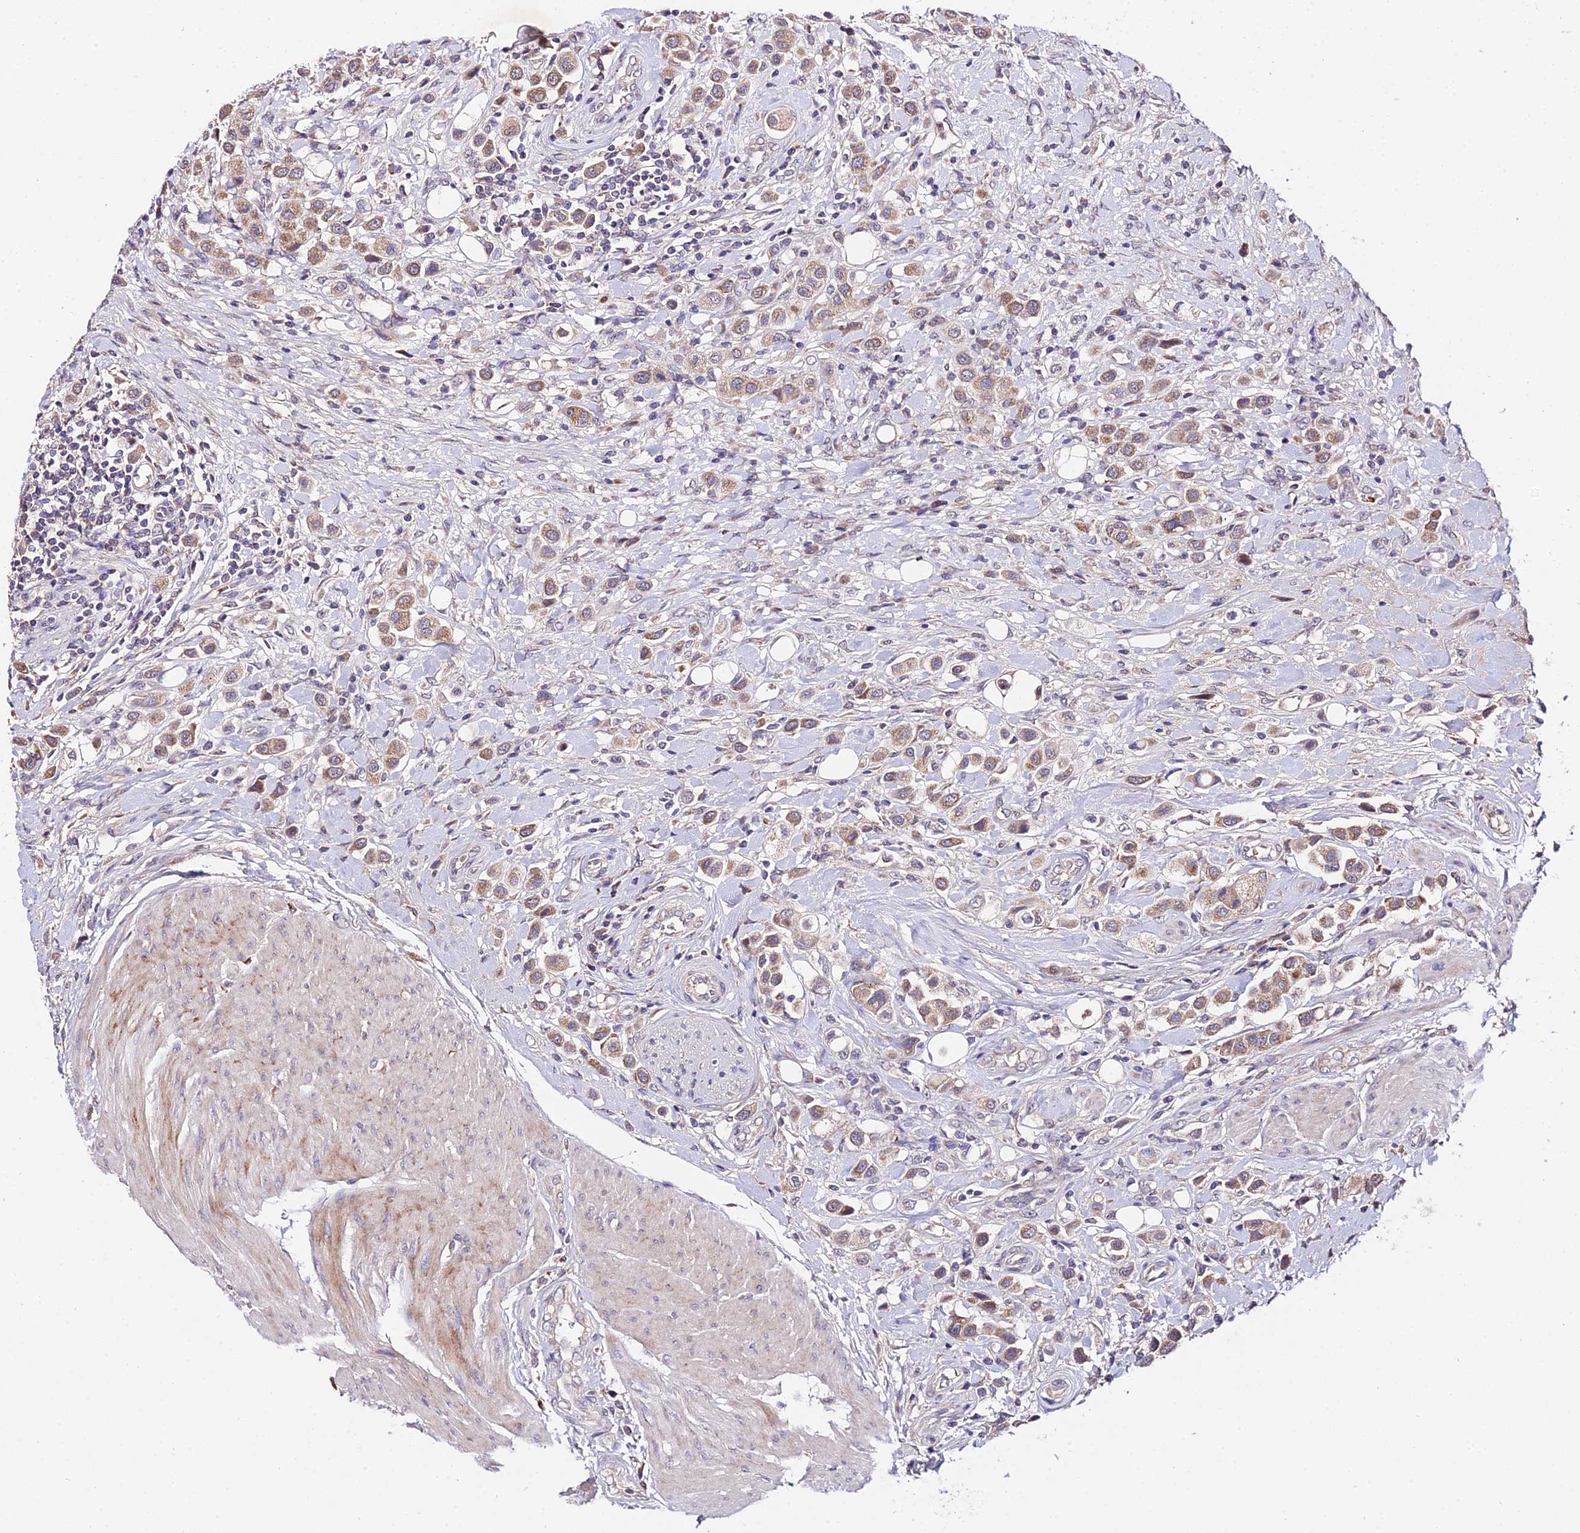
{"staining": {"intensity": "moderate", "quantity": ">75%", "location": "cytoplasmic/membranous"}, "tissue": "urothelial cancer", "cell_type": "Tumor cells", "image_type": "cancer", "snomed": [{"axis": "morphology", "description": "Urothelial carcinoma, High grade"}, {"axis": "topography", "description": "Urinary bladder"}], "caption": "This image shows IHC staining of urothelial carcinoma (high-grade), with medium moderate cytoplasmic/membranous positivity in about >75% of tumor cells.", "gene": "WDR5B", "patient": {"sex": "male", "age": 50}}